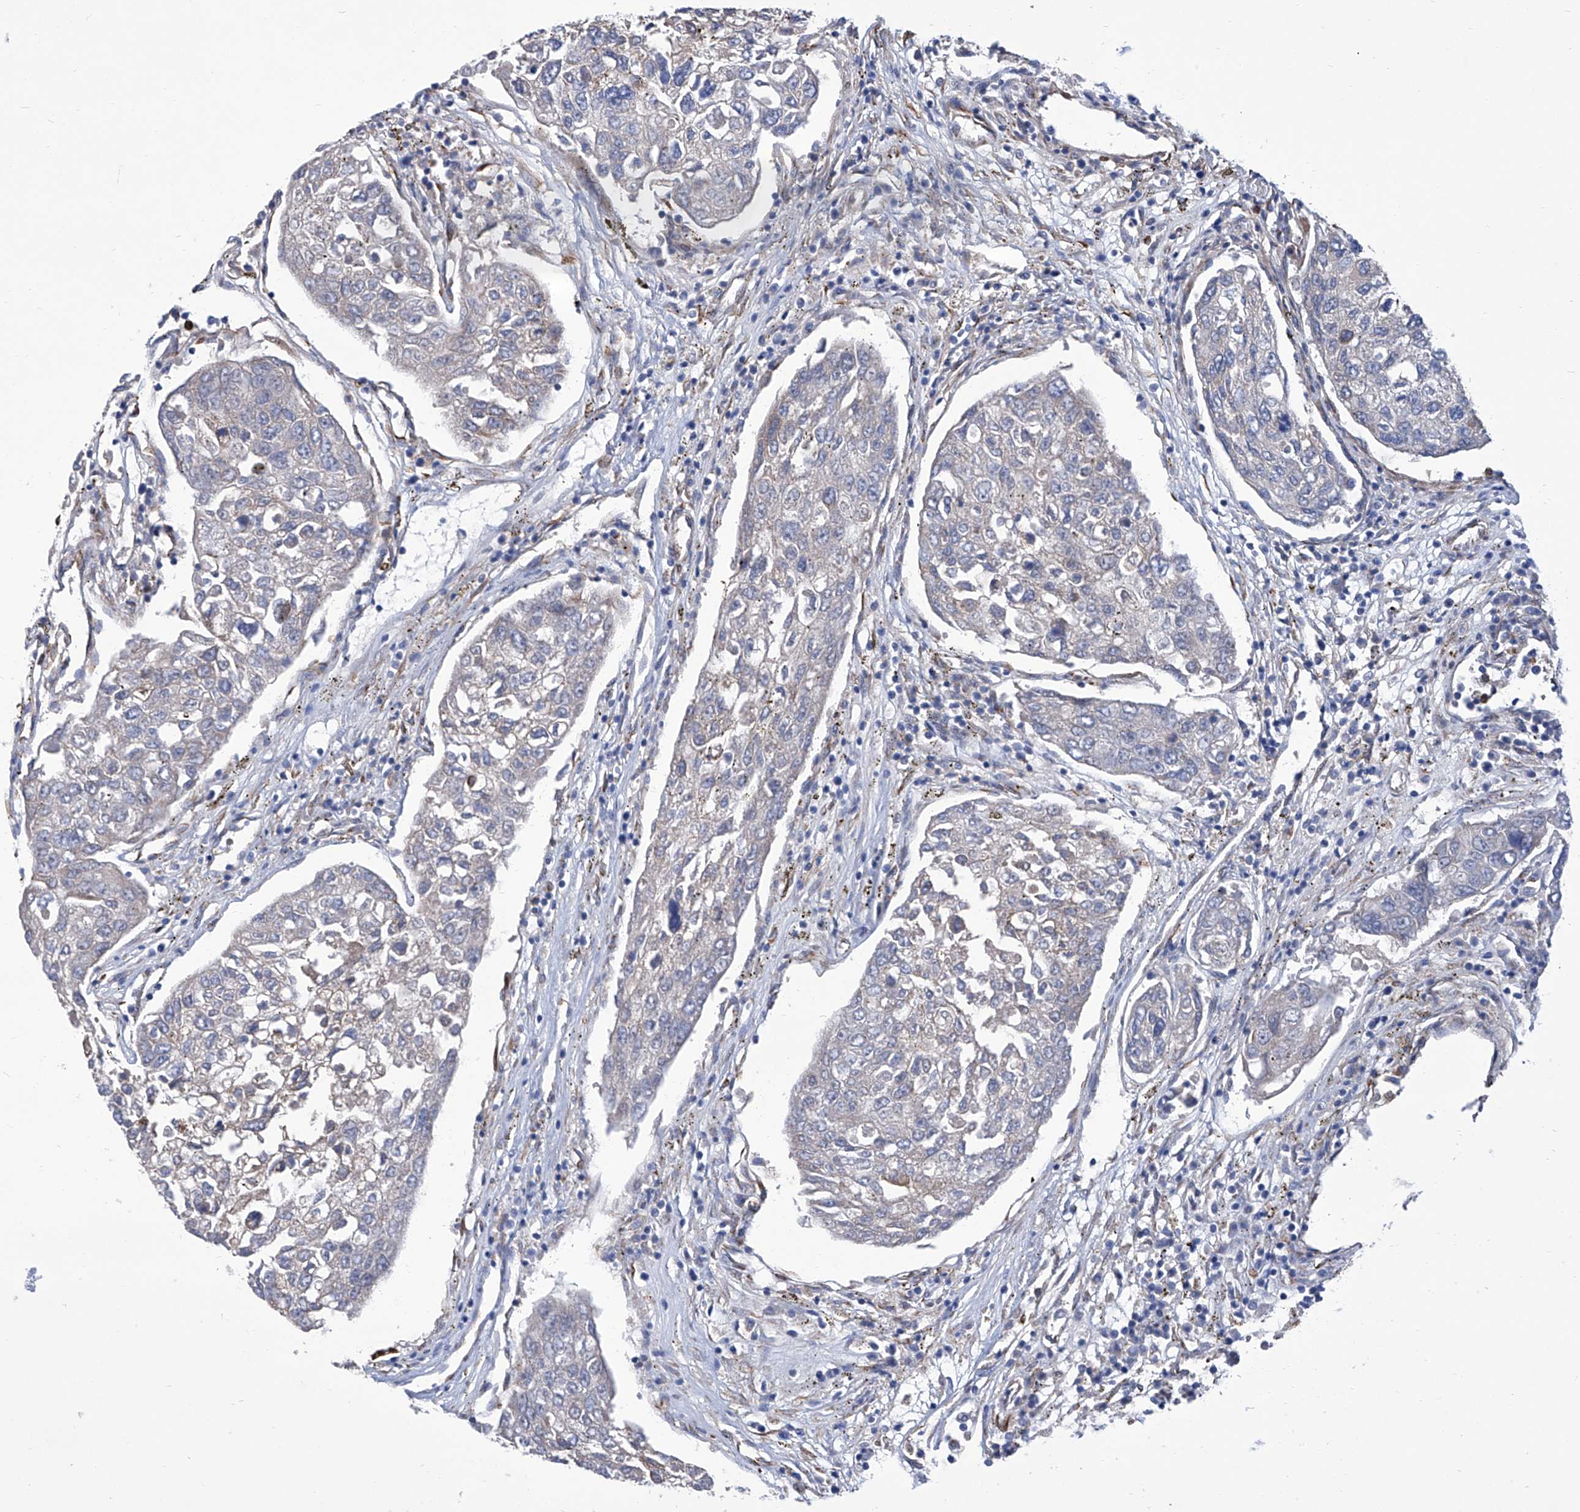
{"staining": {"intensity": "negative", "quantity": "none", "location": "none"}, "tissue": "urothelial cancer", "cell_type": "Tumor cells", "image_type": "cancer", "snomed": [{"axis": "morphology", "description": "Urothelial carcinoma, High grade"}, {"axis": "topography", "description": "Lymph node"}, {"axis": "topography", "description": "Urinary bladder"}], "caption": "DAB (3,3'-diaminobenzidine) immunohistochemical staining of urothelial carcinoma (high-grade) shows no significant positivity in tumor cells.", "gene": "SMS", "patient": {"sex": "male", "age": 51}}